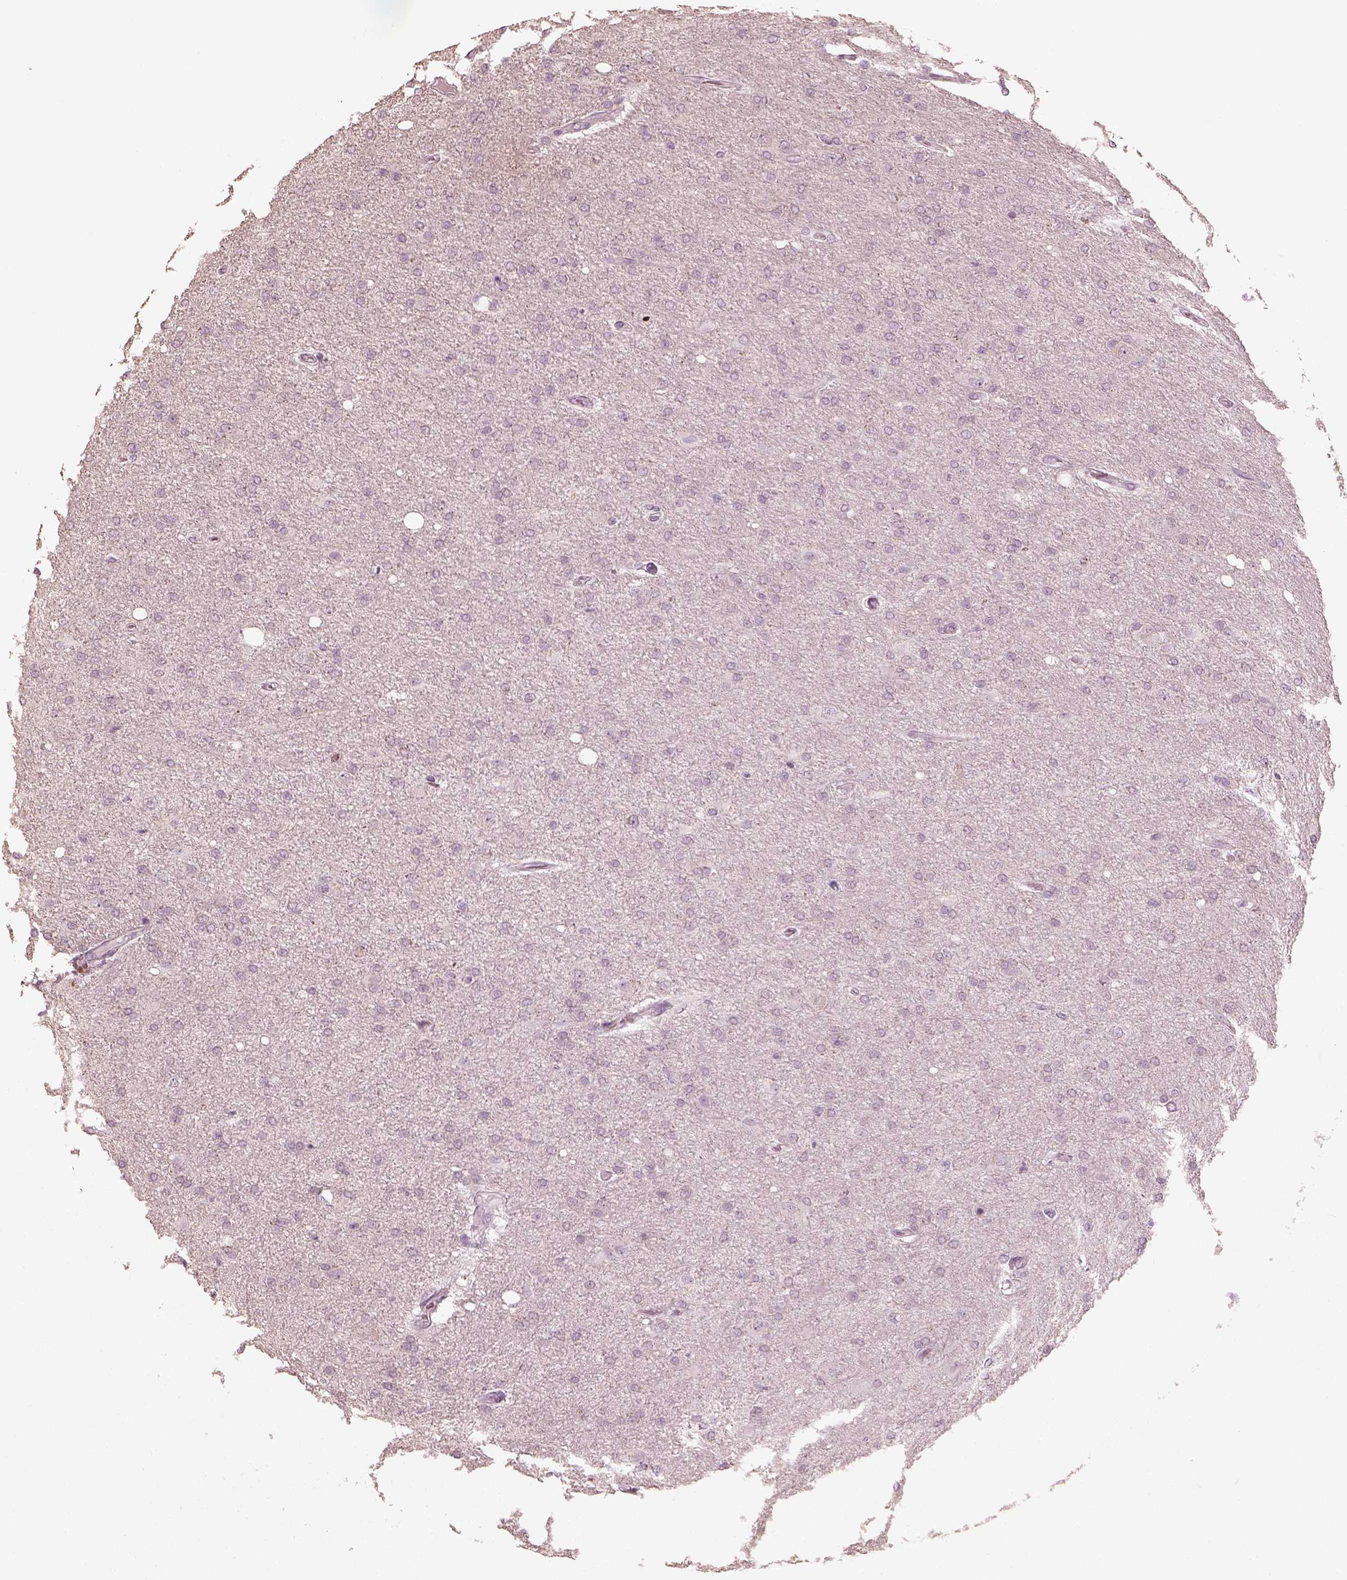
{"staining": {"intensity": "negative", "quantity": "none", "location": "none"}, "tissue": "glioma", "cell_type": "Tumor cells", "image_type": "cancer", "snomed": [{"axis": "morphology", "description": "Glioma, malignant, High grade"}, {"axis": "topography", "description": "Cerebral cortex"}], "caption": "Glioma stained for a protein using immunohistochemistry (IHC) demonstrates no positivity tumor cells.", "gene": "OPTC", "patient": {"sex": "male", "age": 70}}